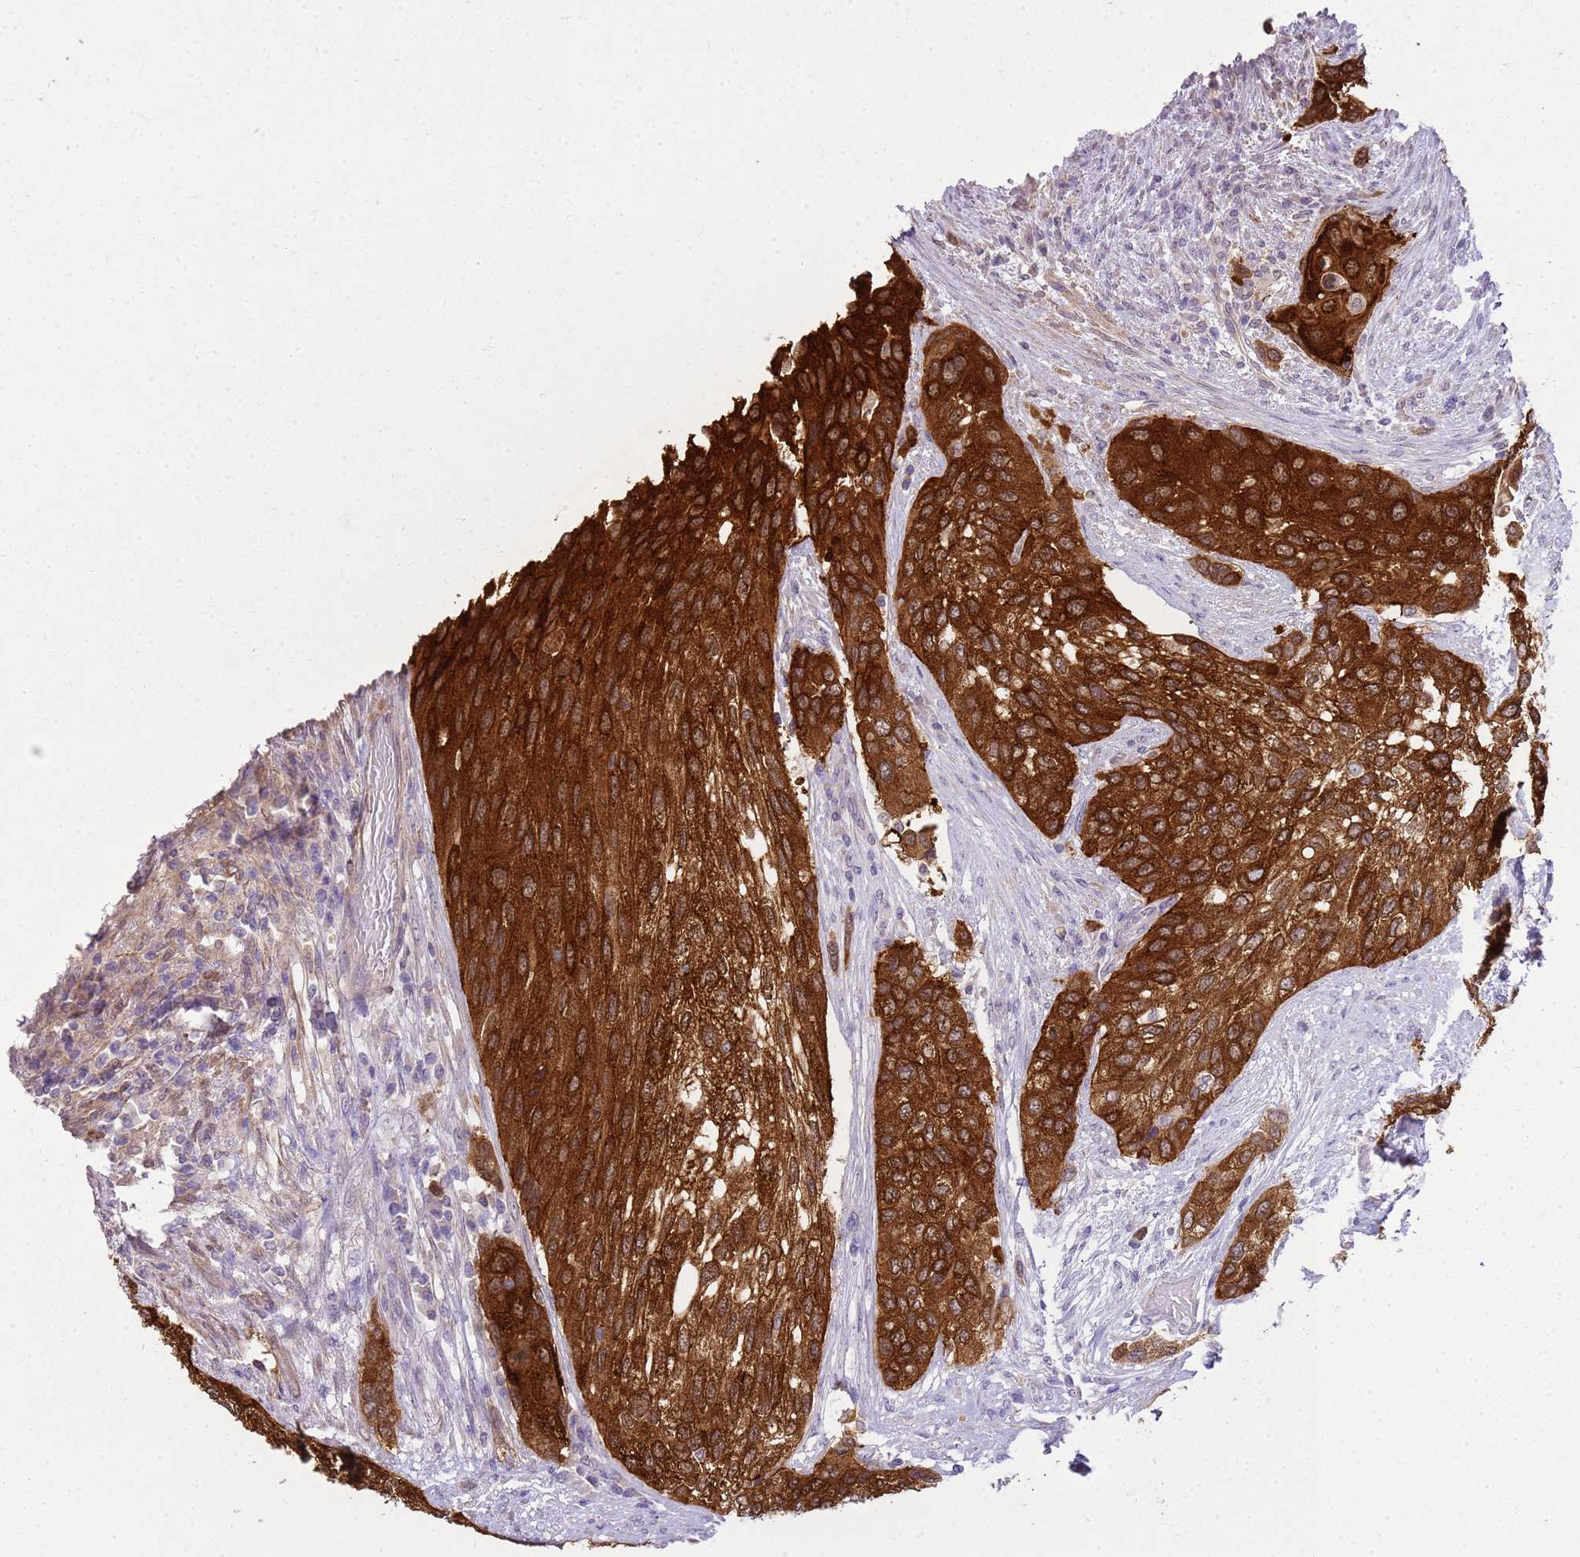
{"staining": {"intensity": "strong", "quantity": ">75%", "location": "cytoplasmic/membranous"}, "tissue": "urothelial cancer", "cell_type": "Tumor cells", "image_type": "cancer", "snomed": [{"axis": "morphology", "description": "Normal tissue, NOS"}, {"axis": "morphology", "description": "Urothelial carcinoma, High grade"}, {"axis": "topography", "description": "Vascular tissue"}, {"axis": "topography", "description": "Urinary bladder"}], "caption": "A brown stain highlights strong cytoplasmic/membranous positivity of a protein in high-grade urothelial carcinoma tumor cells. (DAB = brown stain, brightfield microscopy at high magnification).", "gene": "HSPB1", "patient": {"sex": "female", "age": 56}}